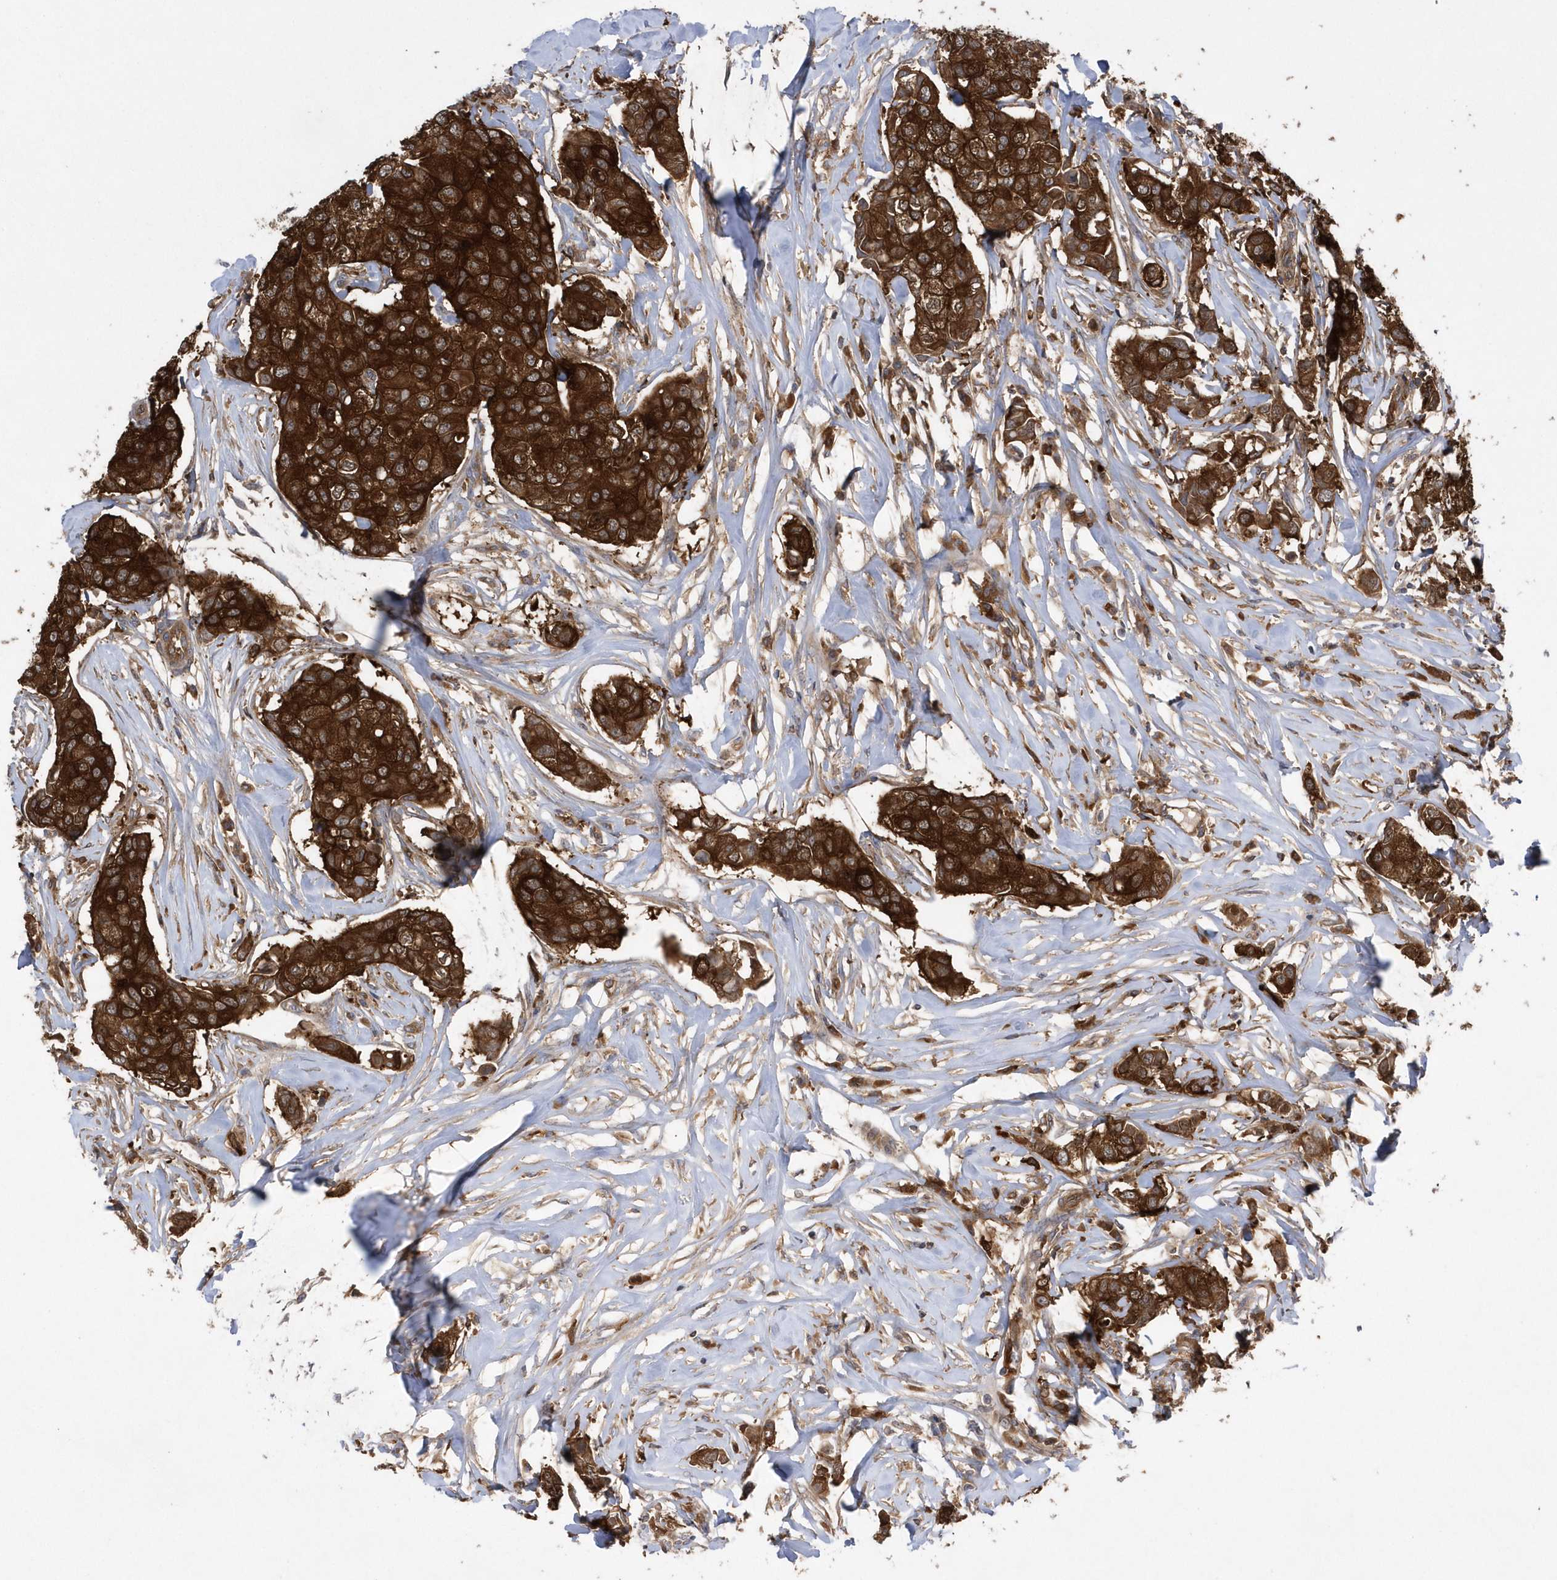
{"staining": {"intensity": "strong", "quantity": ">75%", "location": "cytoplasmic/membranous"}, "tissue": "breast cancer", "cell_type": "Tumor cells", "image_type": "cancer", "snomed": [{"axis": "morphology", "description": "Duct carcinoma"}, {"axis": "topography", "description": "Breast"}], "caption": "Protein positivity by immunohistochemistry (IHC) shows strong cytoplasmic/membranous positivity in approximately >75% of tumor cells in breast cancer. The protein of interest is stained brown, and the nuclei are stained in blue (DAB (3,3'-diaminobenzidine) IHC with brightfield microscopy, high magnification).", "gene": "PAICS", "patient": {"sex": "female", "age": 80}}